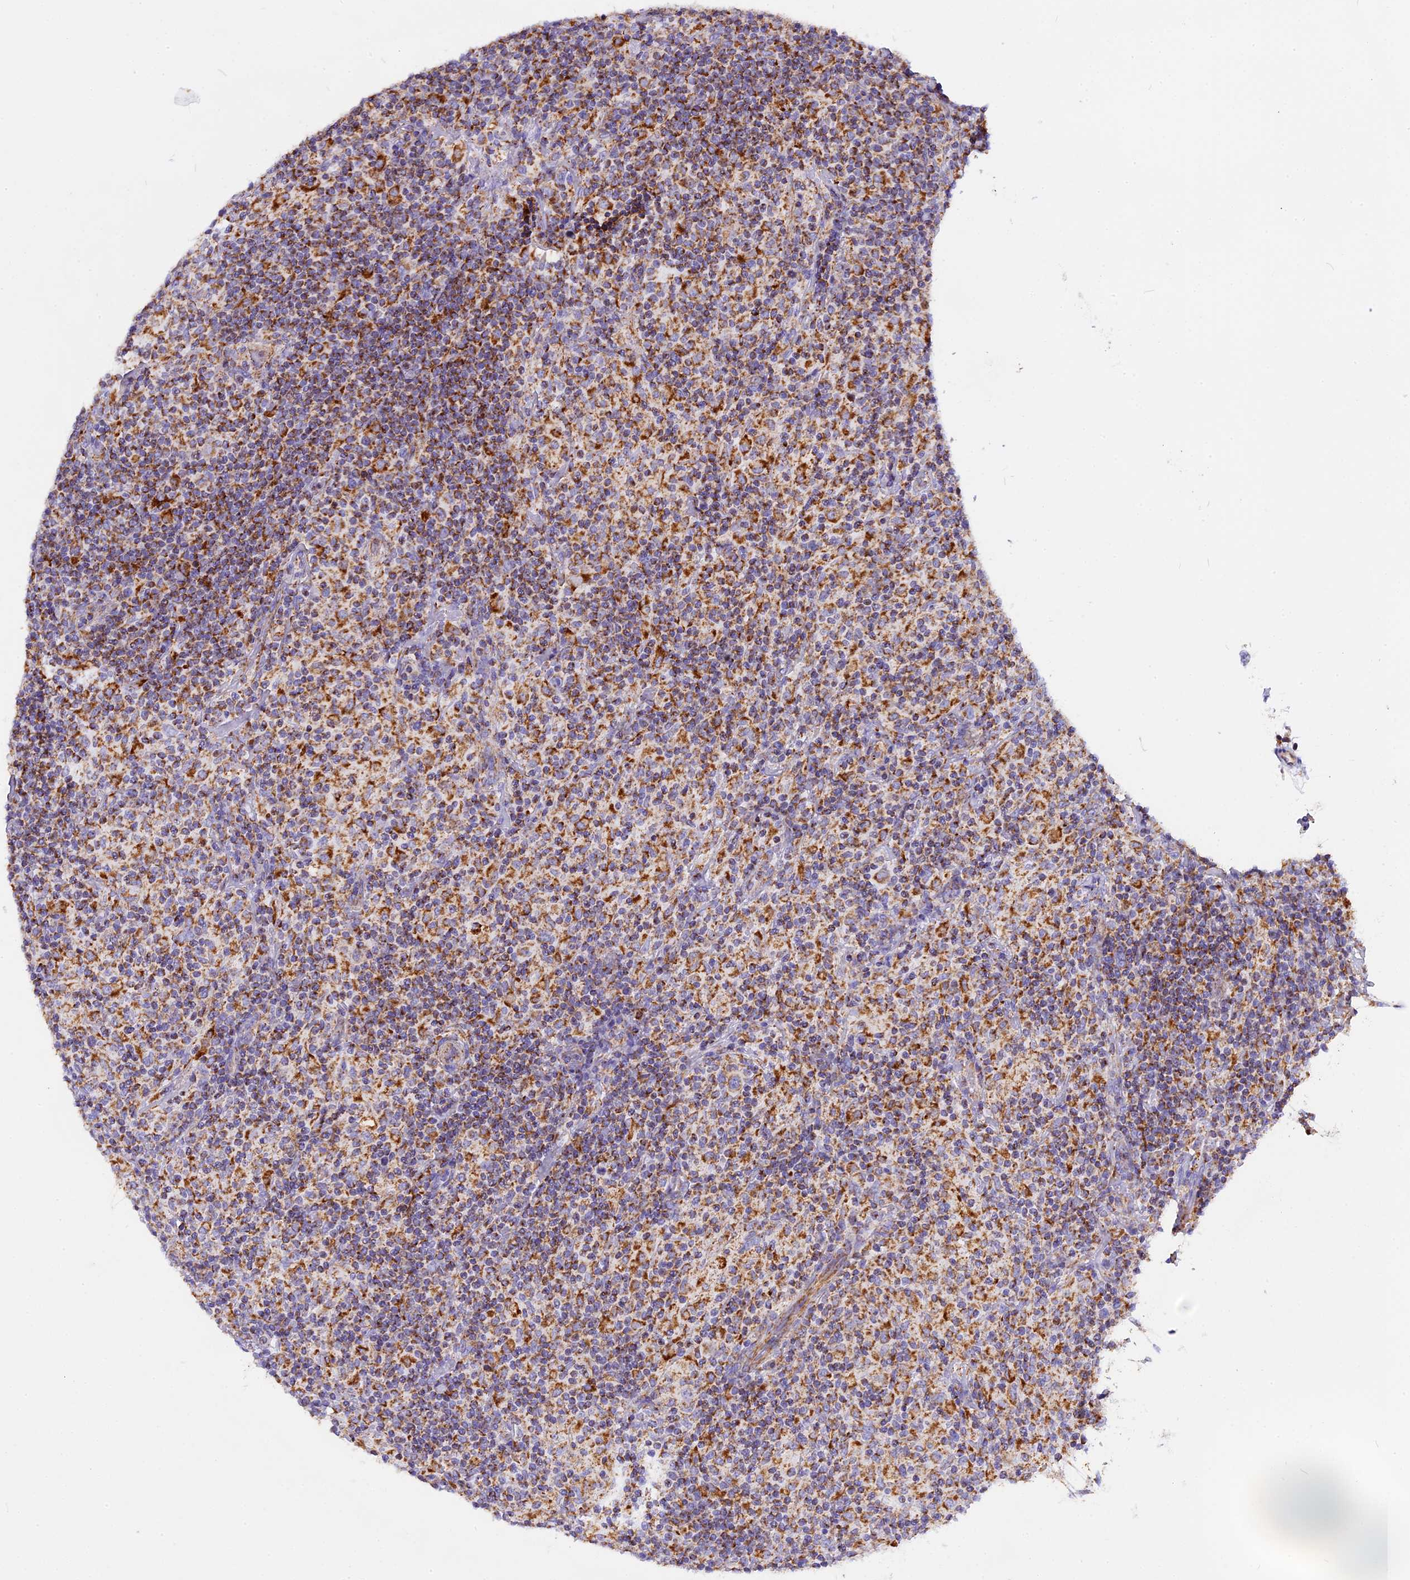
{"staining": {"intensity": "moderate", "quantity": ">75%", "location": "cytoplasmic/membranous"}, "tissue": "lymphoma", "cell_type": "Tumor cells", "image_type": "cancer", "snomed": [{"axis": "morphology", "description": "Hodgkin's disease, NOS"}, {"axis": "topography", "description": "Lymph node"}], "caption": "A brown stain shows moderate cytoplasmic/membranous expression of a protein in lymphoma tumor cells.", "gene": "VDAC2", "patient": {"sex": "male", "age": 70}}